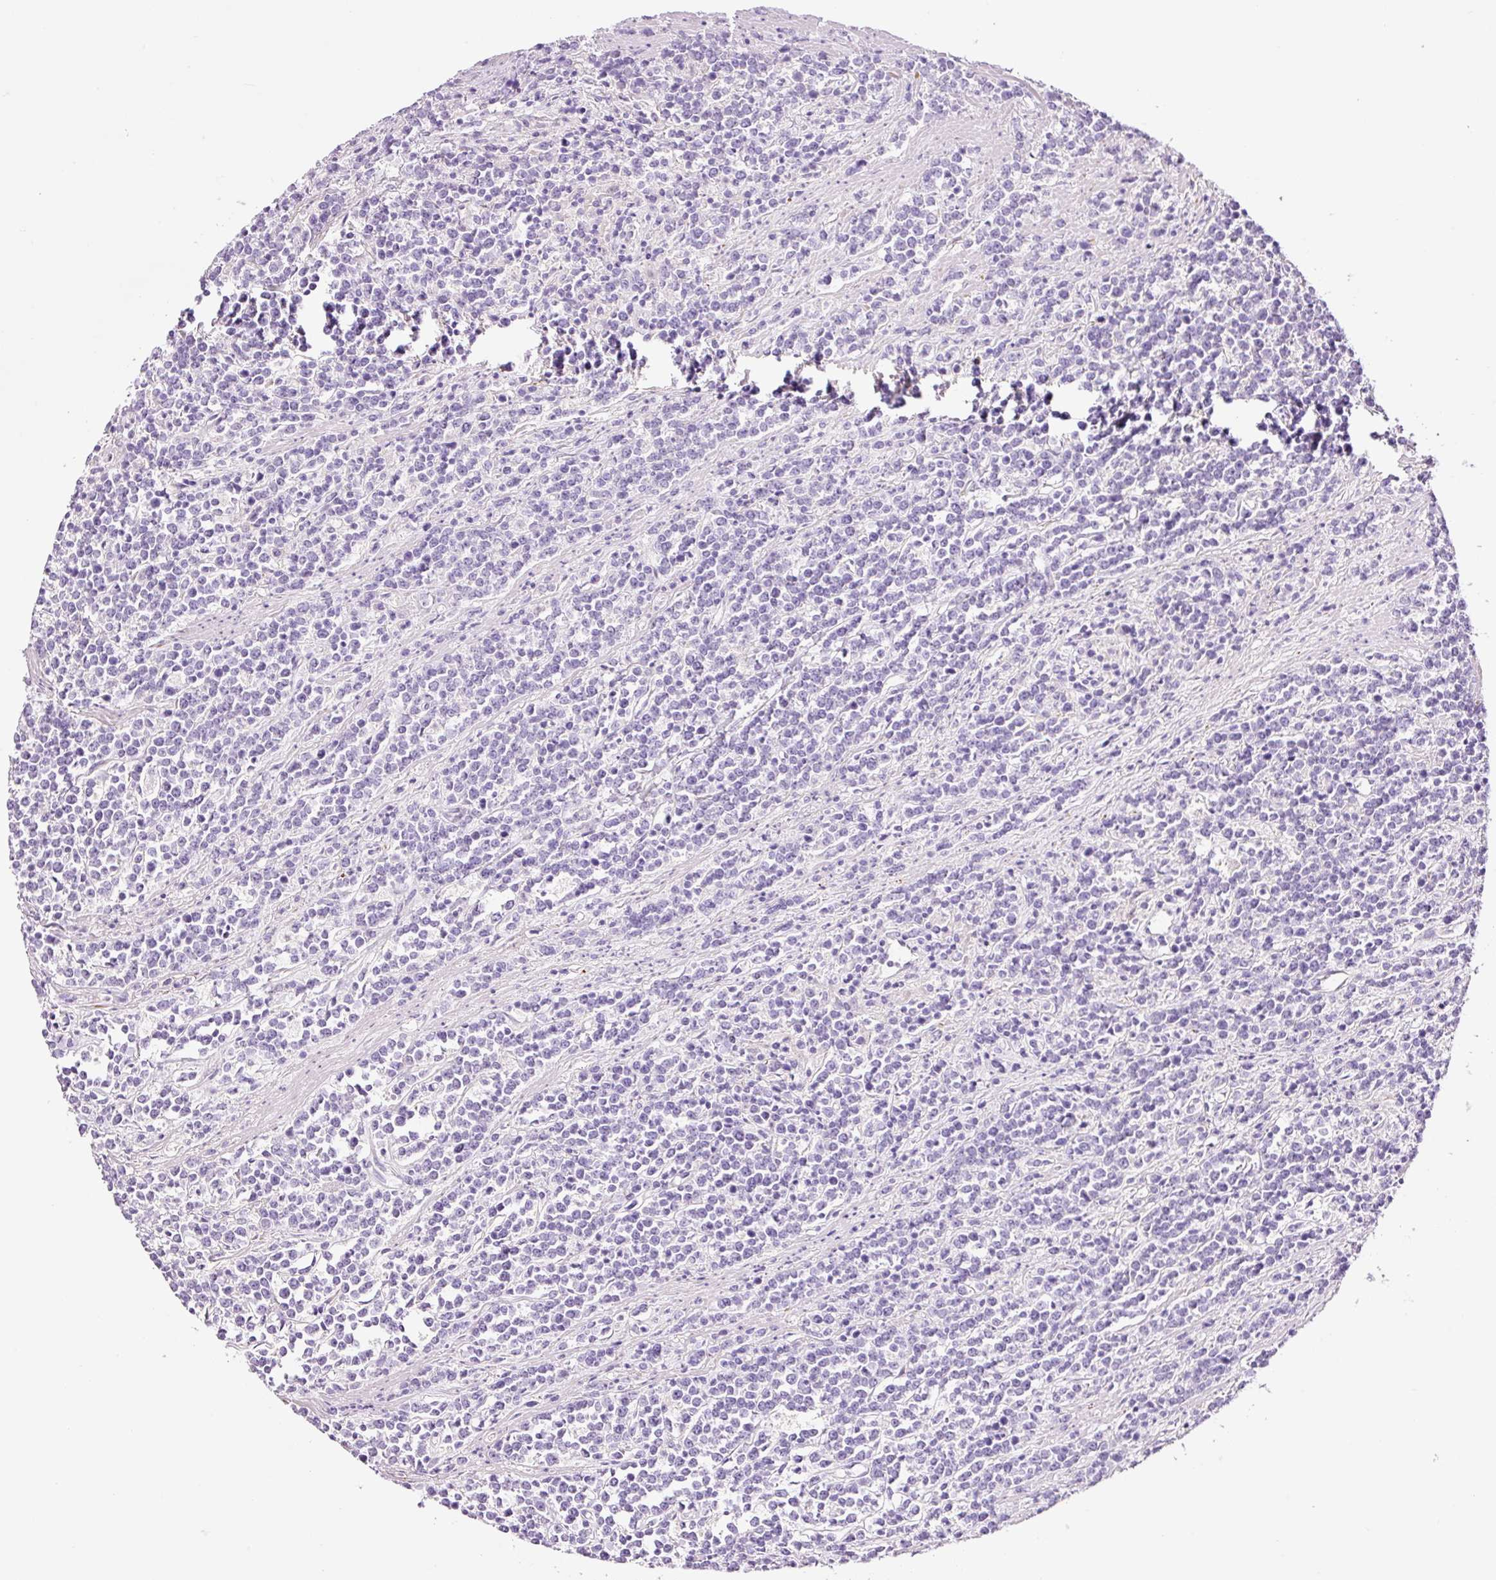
{"staining": {"intensity": "negative", "quantity": "none", "location": "none"}, "tissue": "lymphoma", "cell_type": "Tumor cells", "image_type": "cancer", "snomed": [{"axis": "morphology", "description": "Malignant lymphoma, non-Hodgkin's type, High grade"}, {"axis": "topography", "description": "Small intestine"}, {"axis": "topography", "description": "Colon"}], "caption": "Lymphoma was stained to show a protein in brown. There is no significant staining in tumor cells.", "gene": "PAM", "patient": {"sex": "male", "age": 8}}